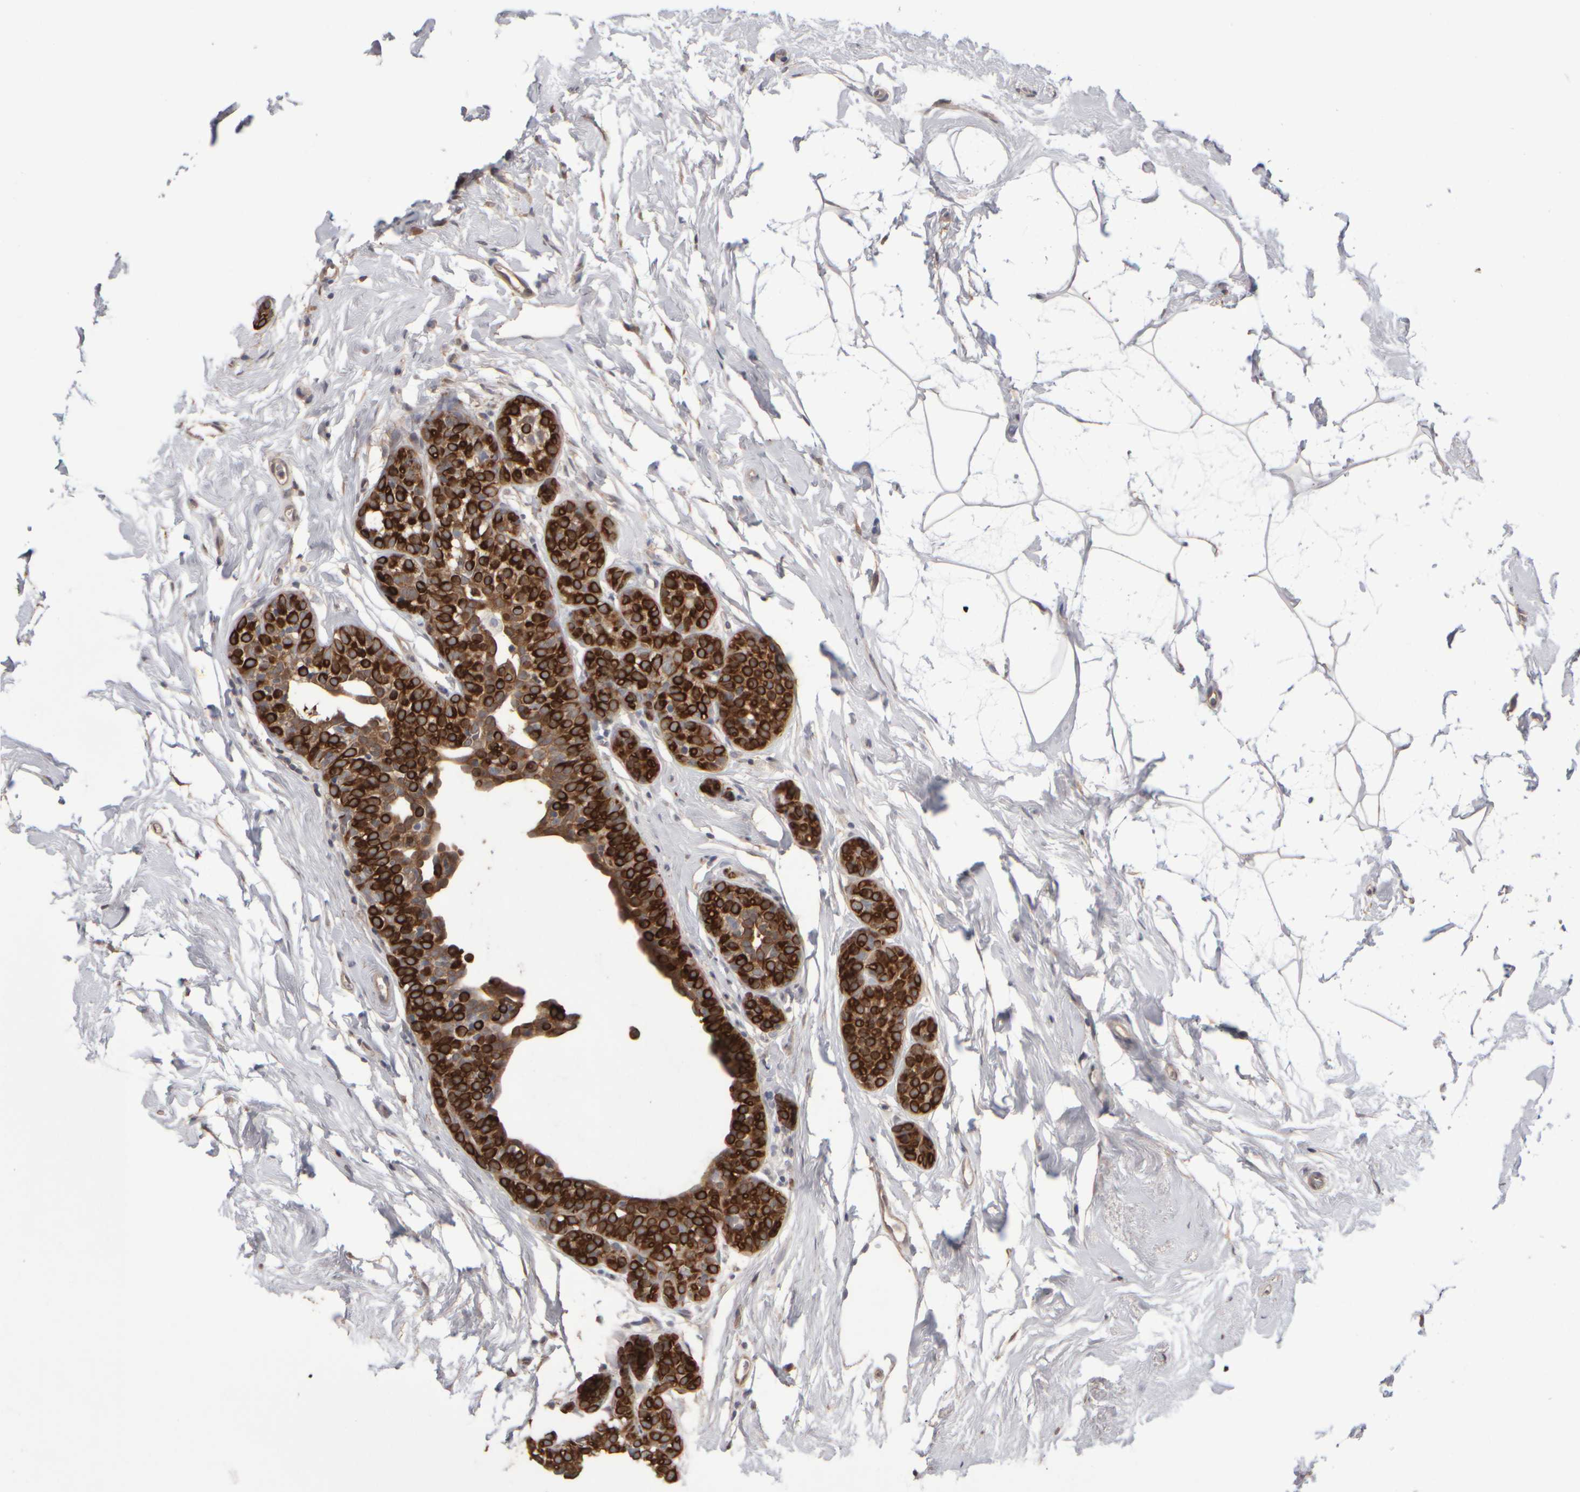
{"staining": {"intensity": "strong", "quantity": ">75%", "location": "cytoplasmic/membranous"}, "tissue": "breast cancer", "cell_type": "Tumor cells", "image_type": "cancer", "snomed": [{"axis": "morphology", "description": "Duct carcinoma"}, {"axis": "topography", "description": "Breast"}], "caption": "Breast invasive ductal carcinoma stained with a brown dye exhibits strong cytoplasmic/membranous positive staining in about >75% of tumor cells.", "gene": "EPHX2", "patient": {"sex": "female", "age": 55}}